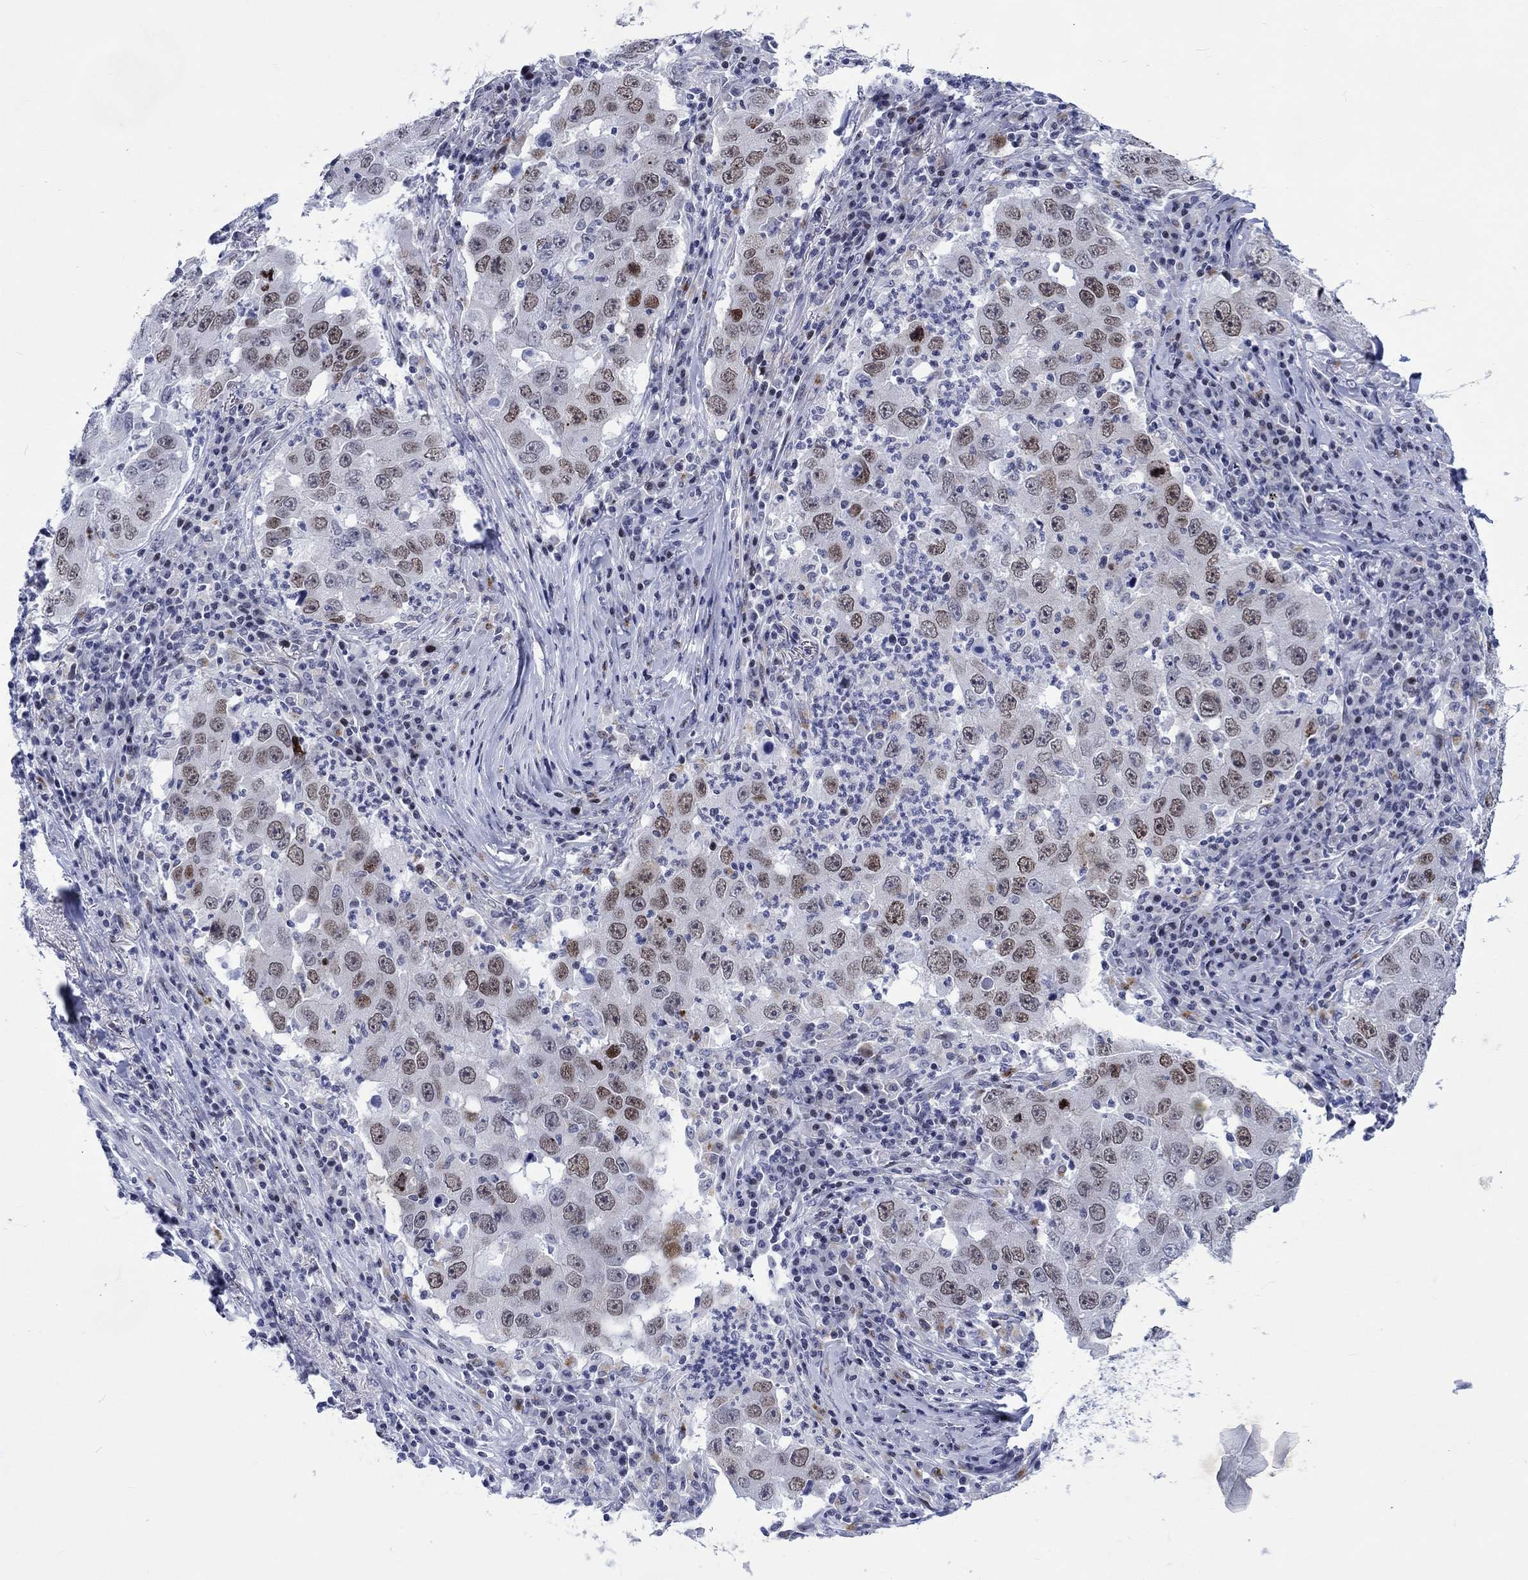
{"staining": {"intensity": "moderate", "quantity": "25%-75%", "location": "nuclear"}, "tissue": "lung cancer", "cell_type": "Tumor cells", "image_type": "cancer", "snomed": [{"axis": "morphology", "description": "Adenocarcinoma, NOS"}, {"axis": "topography", "description": "Lung"}], "caption": "Lung cancer stained with immunohistochemistry exhibits moderate nuclear staining in approximately 25%-75% of tumor cells.", "gene": "CDCA2", "patient": {"sex": "male", "age": 73}}